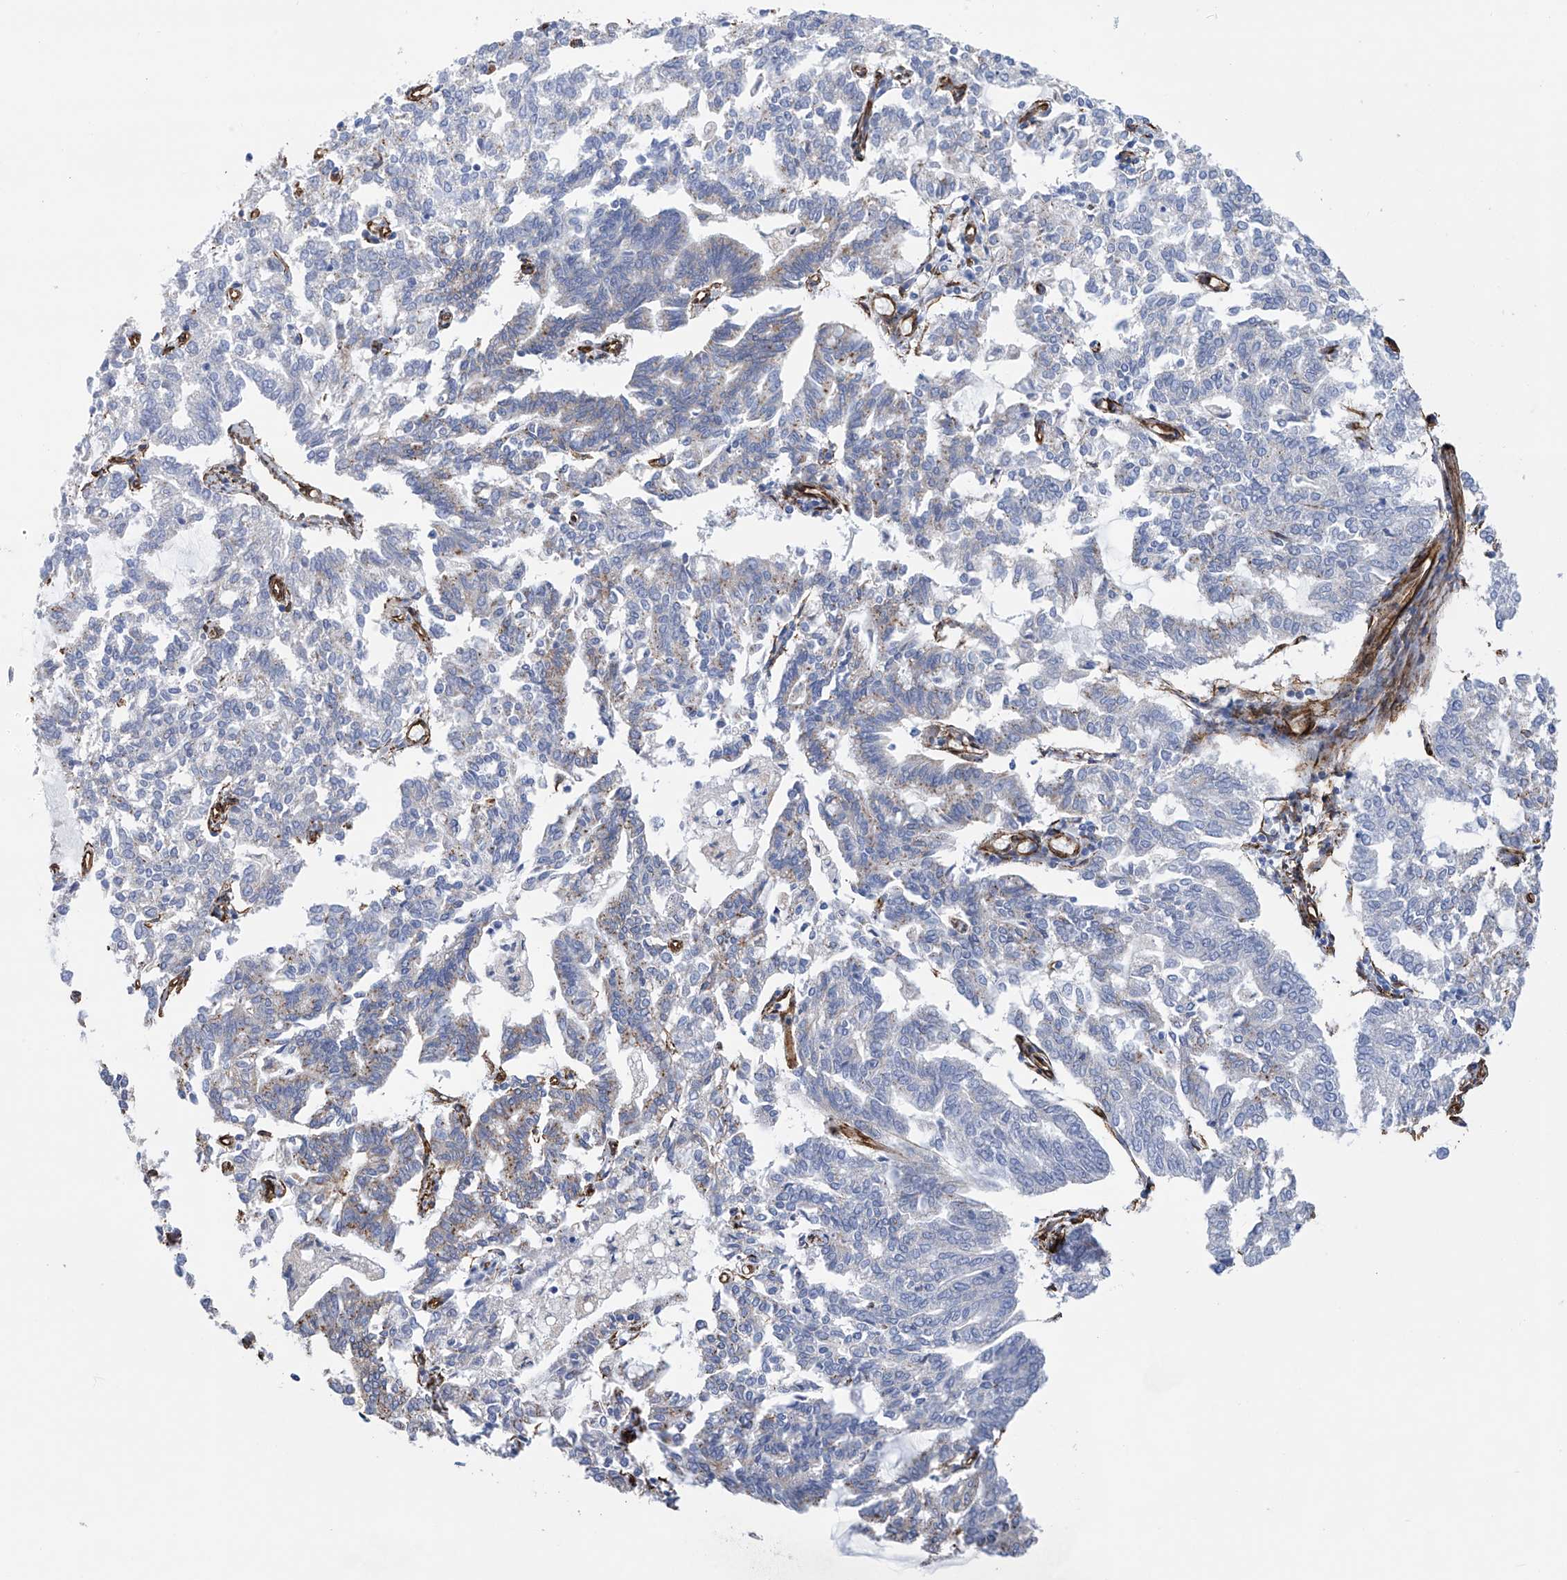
{"staining": {"intensity": "weak", "quantity": "<25%", "location": "cytoplasmic/membranous"}, "tissue": "endometrial cancer", "cell_type": "Tumor cells", "image_type": "cancer", "snomed": [{"axis": "morphology", "description": "Adenocarcinoma, NOS"}, {"axis": "topography", "description": "Endometrium"}], "caption": "Immunohistochemistry (IHC) image of adenocarcinoma (endometrial) stained for a protein (brown), which reveals no expression in tumor cells.", "gene": "UBTD1", "patient": {"sex": "female", "age": 79}}